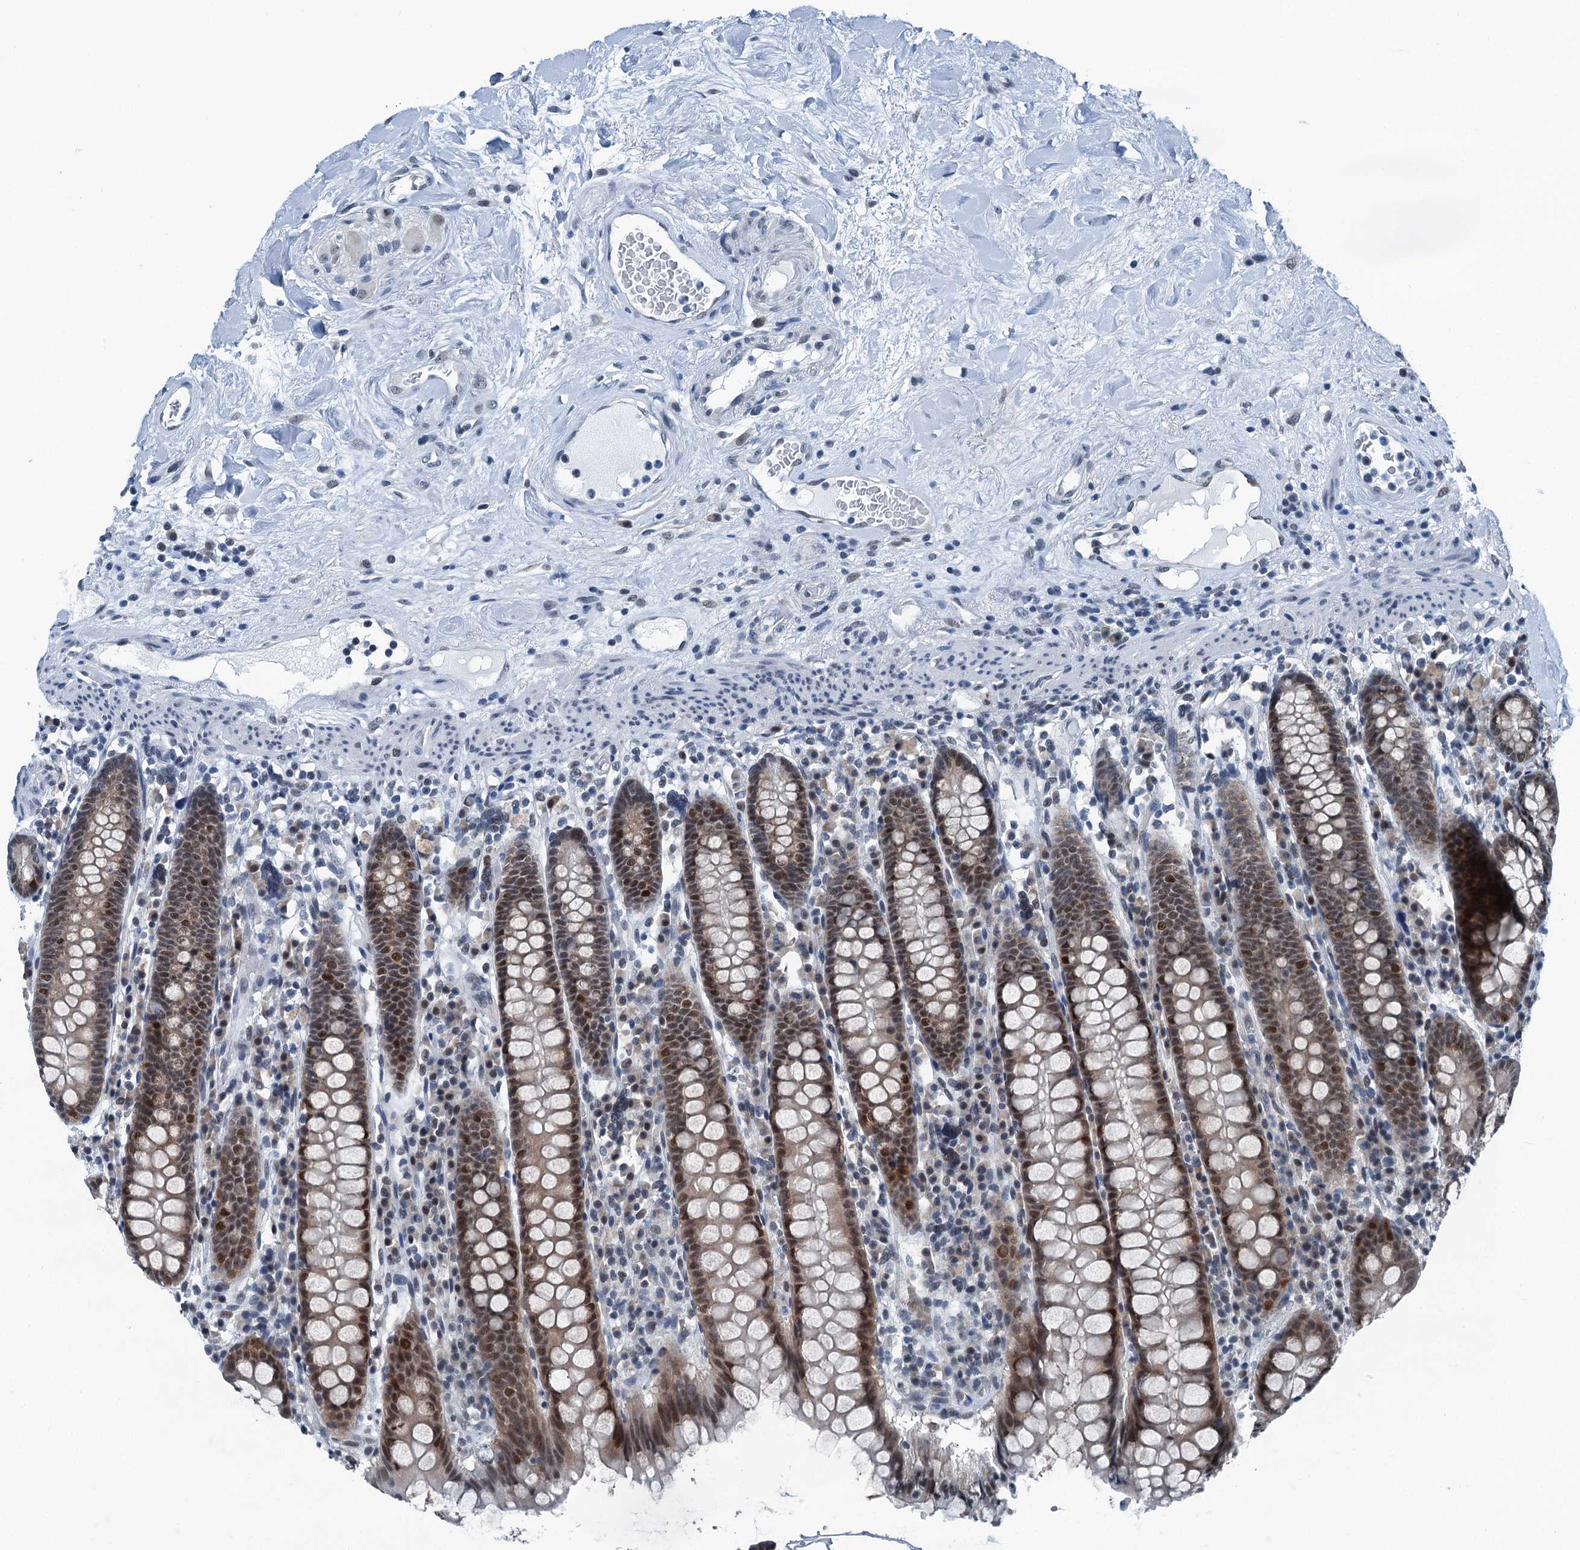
{"staining": {"intensity": "negative", "quantity": "none", "location": "none"}, "tissue": "colon", "cell_type": "Endothelial cells", "image_type": "normal", "snomed": [{"axis": "morphology", "description": "Normal tissue, NOS"}, {"axis": "topography", "description": "Colon"}], "caption": "DAB immunohistochemical staining of benign human colon demonstrates no significant expression in endothelial cells. Brightfield microscopy of immunohistochemistry stained with DAB (brown) and hematoxylin (blue), captured at high magnification.", "gene": "TRPT1", "patient": {"sex": "female", "age": 79}}